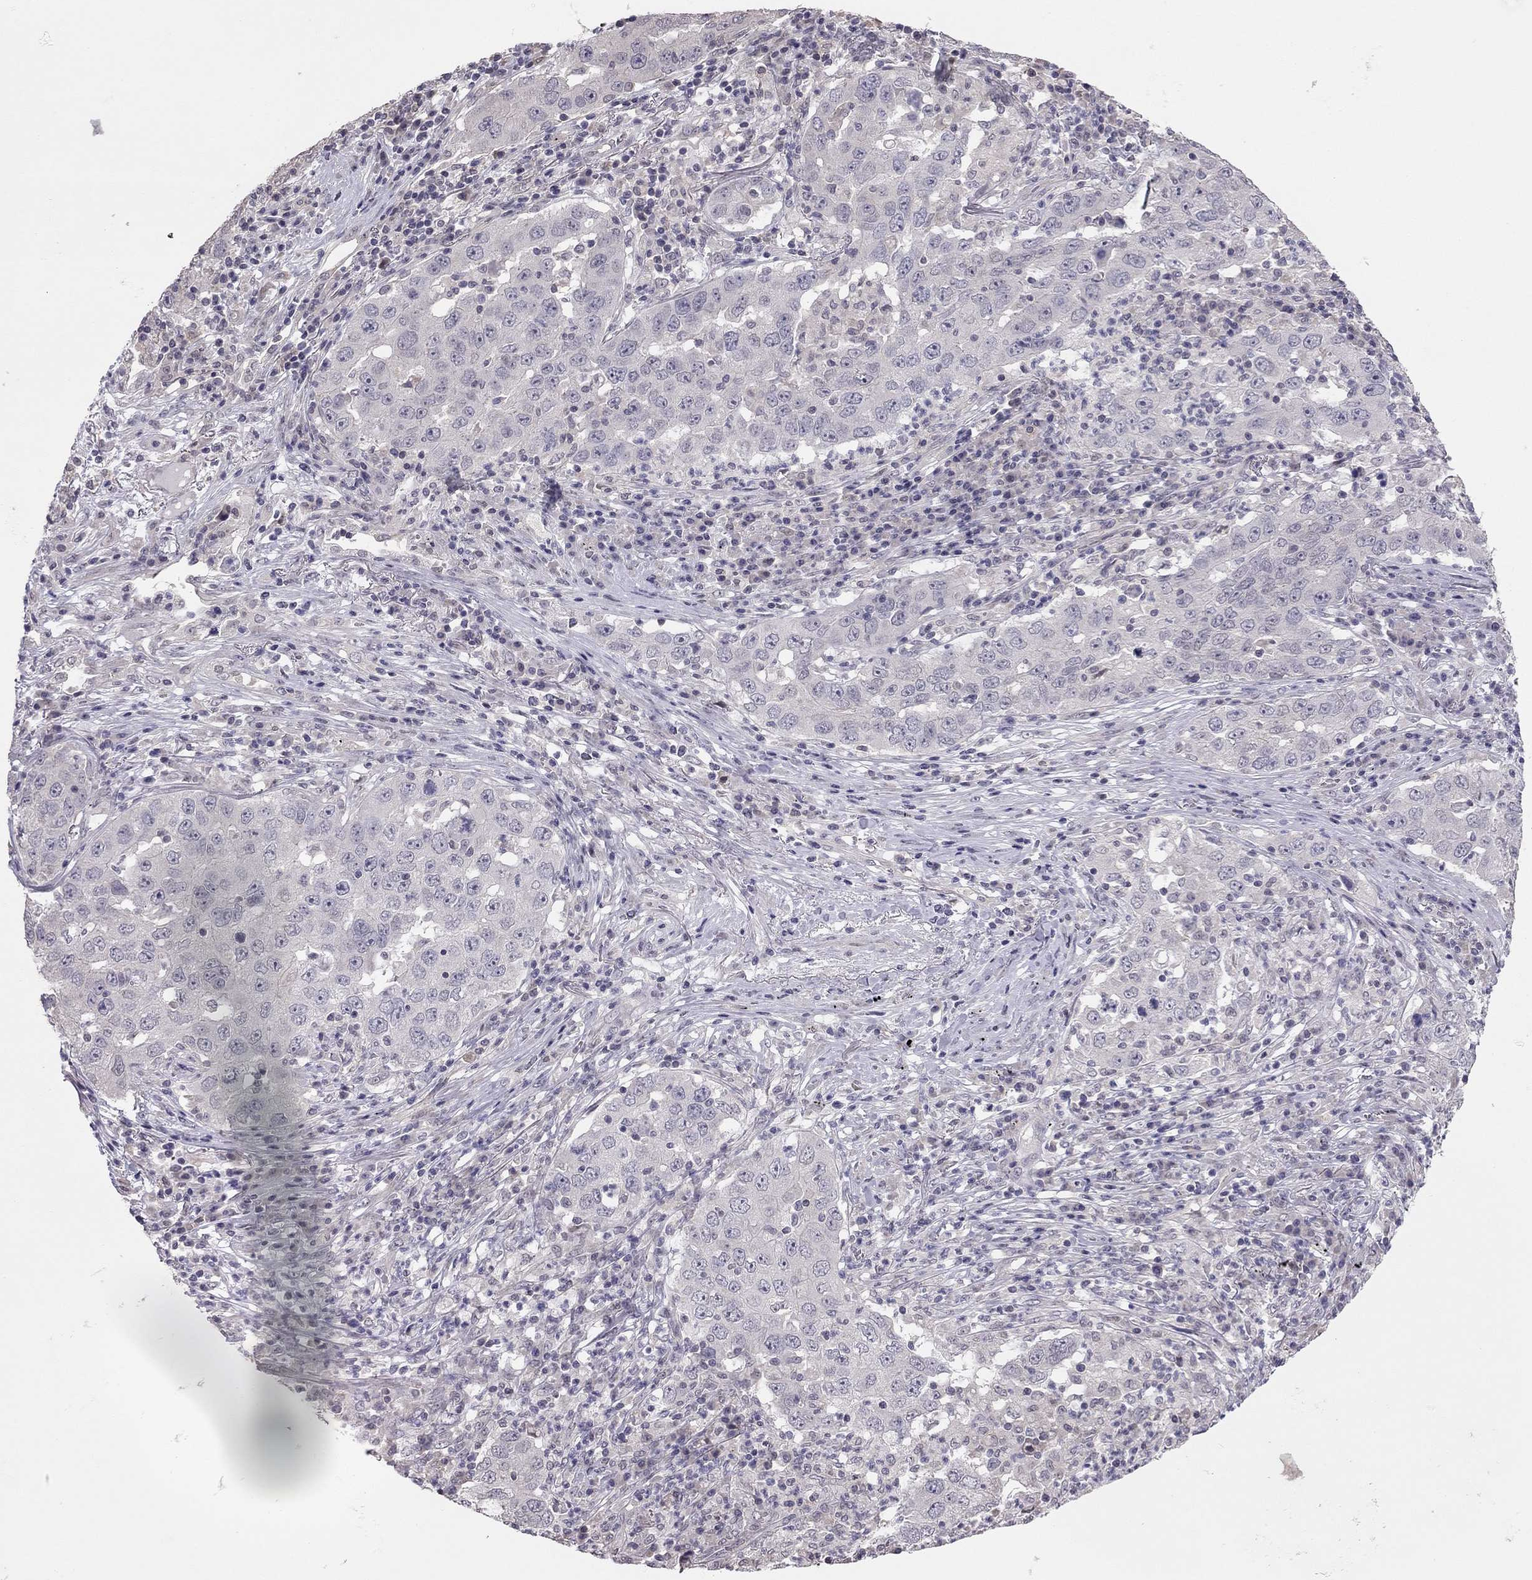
{"staining": {"intensity": "negative", "quantity": "none", "location": "none"}, "tissue": "lung cancer", "cell_type": "Tumor cells", "image_type": "cancer", "snomed": [{"axis": "morphology", "description": "Adenocarcinoma, NOS"}, {"axis": "topography", "description": "Lung"}], "caption": "An IHC photomicrograph of lung cancer is shown. There is no staining in tumor cells of lung cancer. Brightfield microscopy of immunohistochemistry stained with DAB (3,3'-diaminobenzidine) (brown) and hematoxylin (blue), captured at high magnification.", "gene": "HSF2BP", "patient": {"sex": "male", "age": 73}}